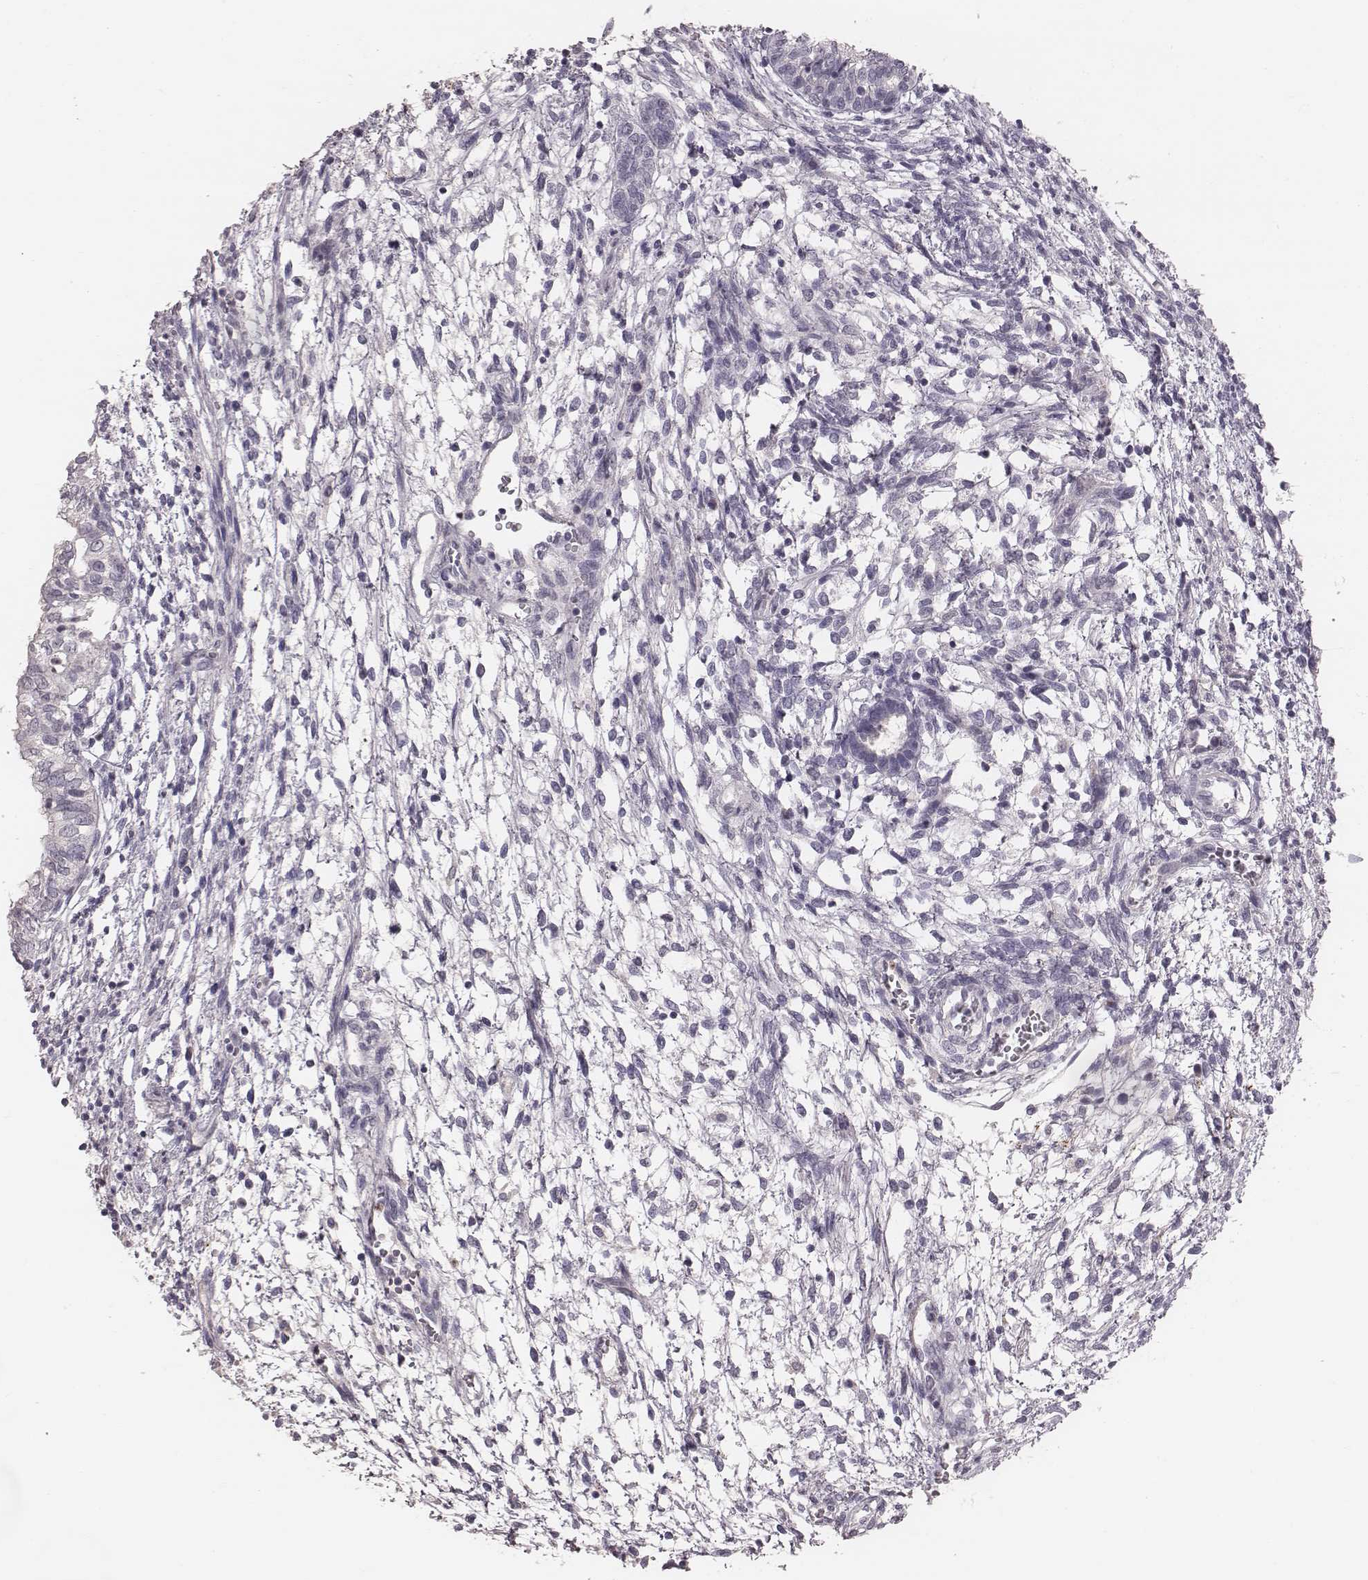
{"staining": {"intensity": "negative", "quantity": "none", "location": "none"}, "tissue": "testis cancer", "cell_type": "Tumor cells", "image_type": "cancer", "snomed": [{"axis": "morphology", "description": "Carcinoma, Embryonal, NOS"}, {"axis": "topography", "description": "Testis"}], "caption": "Tumor cells are negative for brown protein staining in testis cancer (embryonal carcinoma).", "gene": "CFTR", "patient": {"sex": "male", "age": 37}}